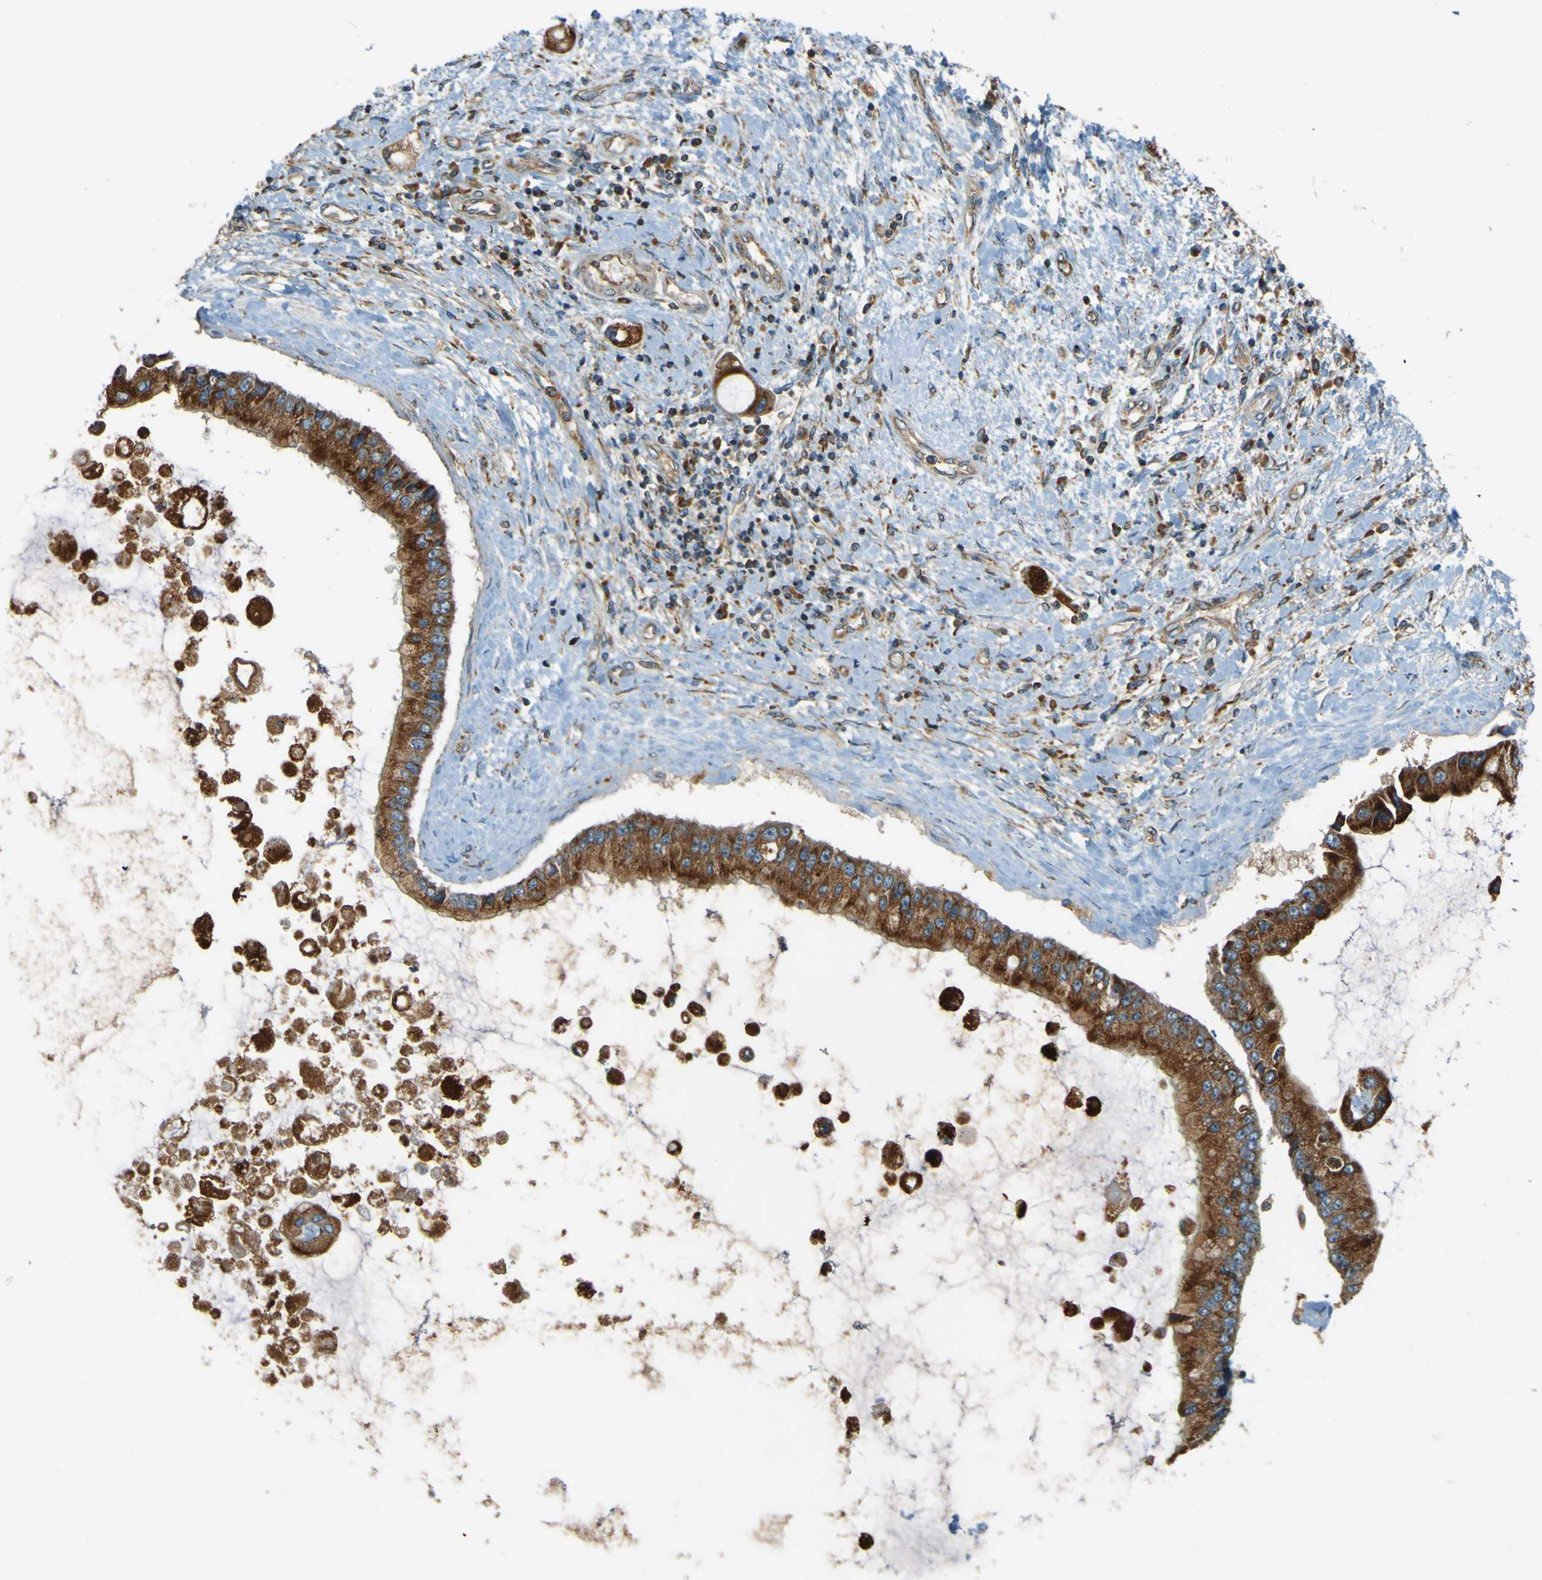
{"staining": {"intensity": "strong", "quantity": ">75%", "location": "cytoplasmic/membranous"}, "tissue": "liver cancer", "cell_type": "Tumor cells", "image_type": "cancer", "snomed": [{"axis": "morphology", "description": "Cholangiocarcinoma"}, {"axis": "topography", "description": "Liver"}], "caption": "A high amount of strong cytoplasmic/membranous expression is appreciated in approximately >75% of tumor cells in liver cancer (cholangiocarcinoma) tissue.", "gene": "DNAJC5", "patient": {"sex": "male", "age": 50}}